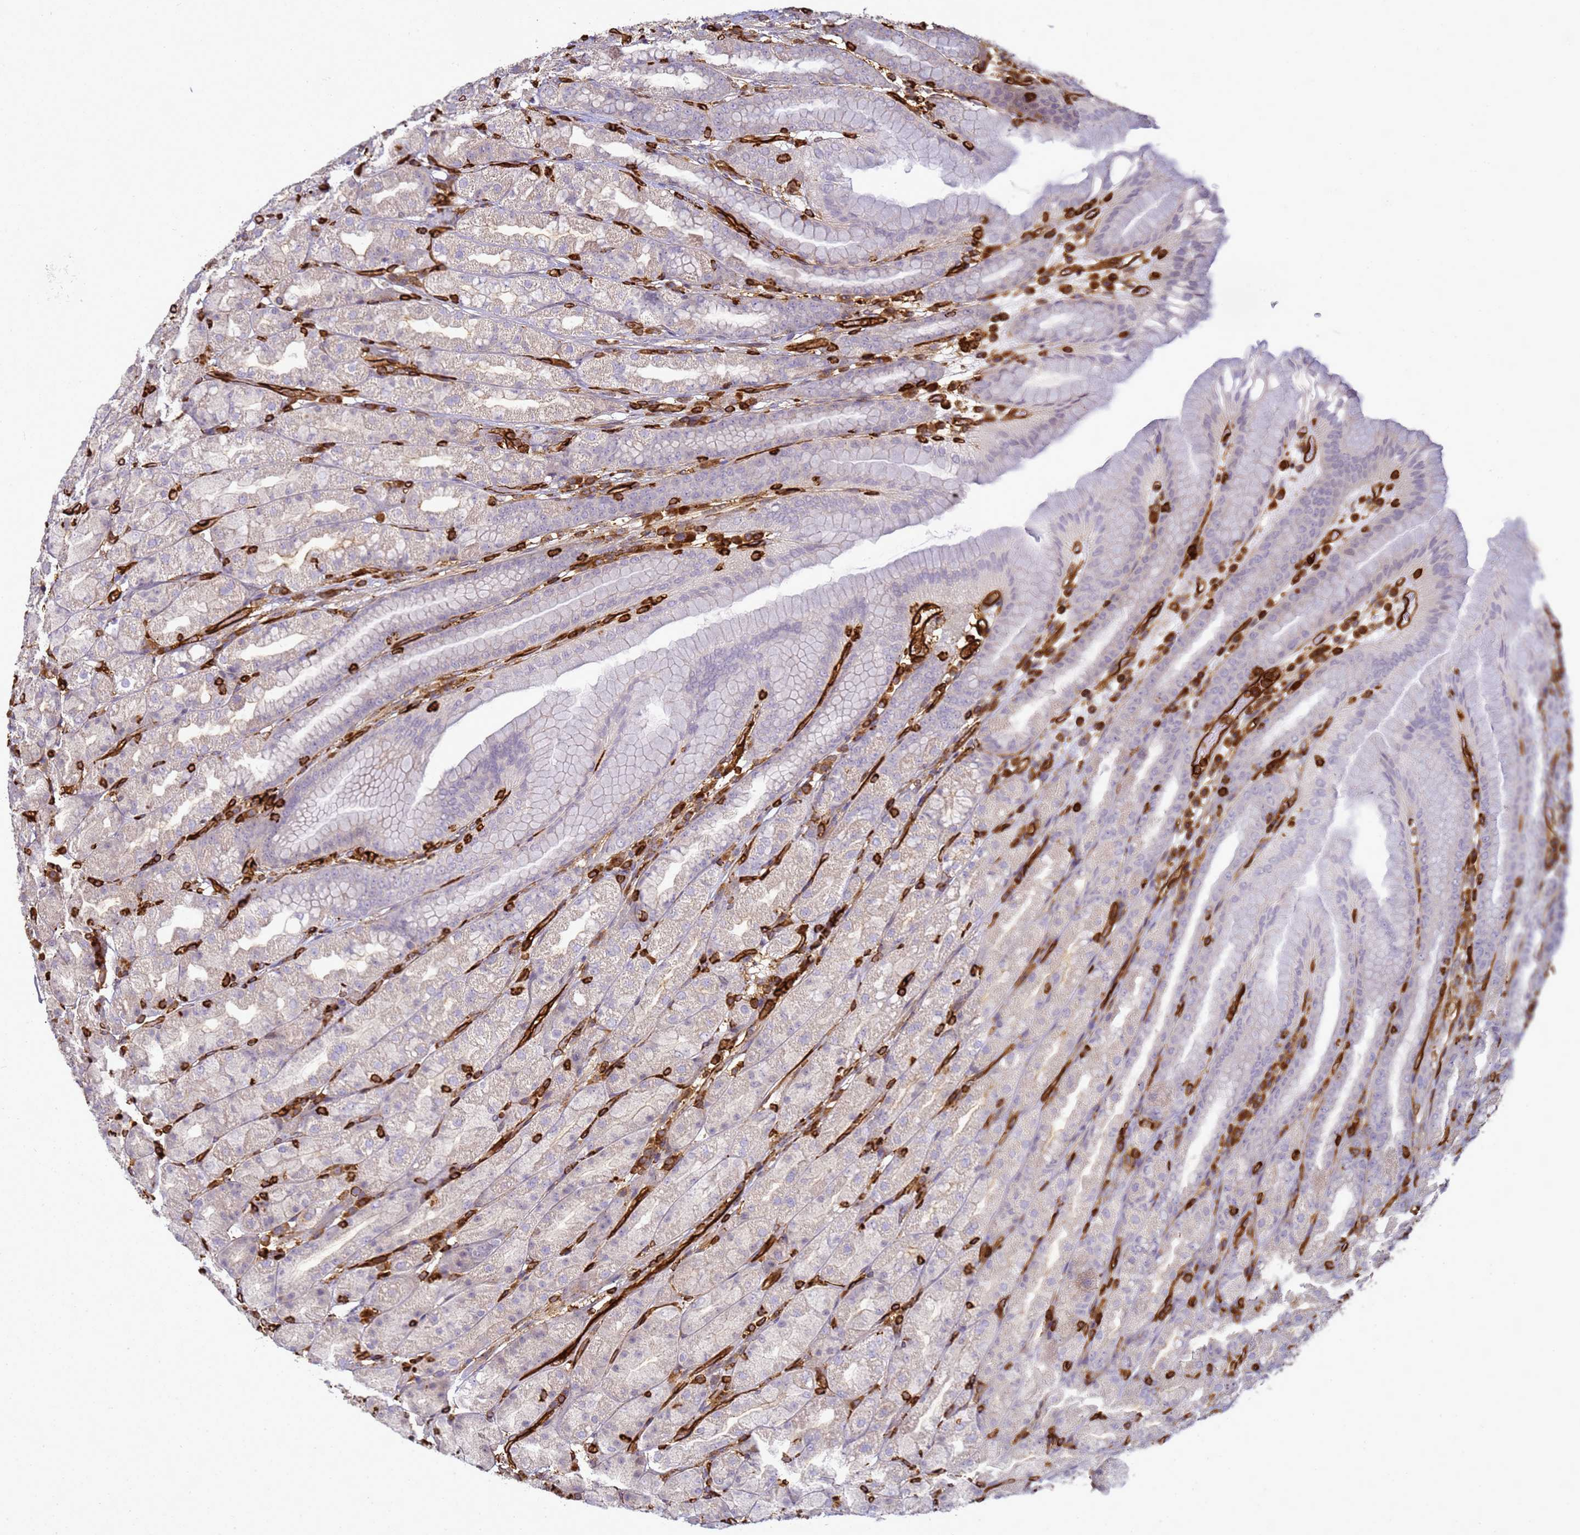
{"staining": {"intensity": "negative", "quantity": "none", "location": "none"}, "tissue": "stomach", "cell_type": "Glandular cells", "image_type": "normal", "snomed": [{"axis": "morphology", "description": "Normal tissue, NOS"}, {"axis": "topography", "description": "Stomach, upper"}], "caption": "Glandular cells are negative for protein expression in normal human stomach. (DAB IHC with hematoxylin counter stain).", "gene": "ZBTB8OS", "patient": {"sex": "male", "age": 68}}